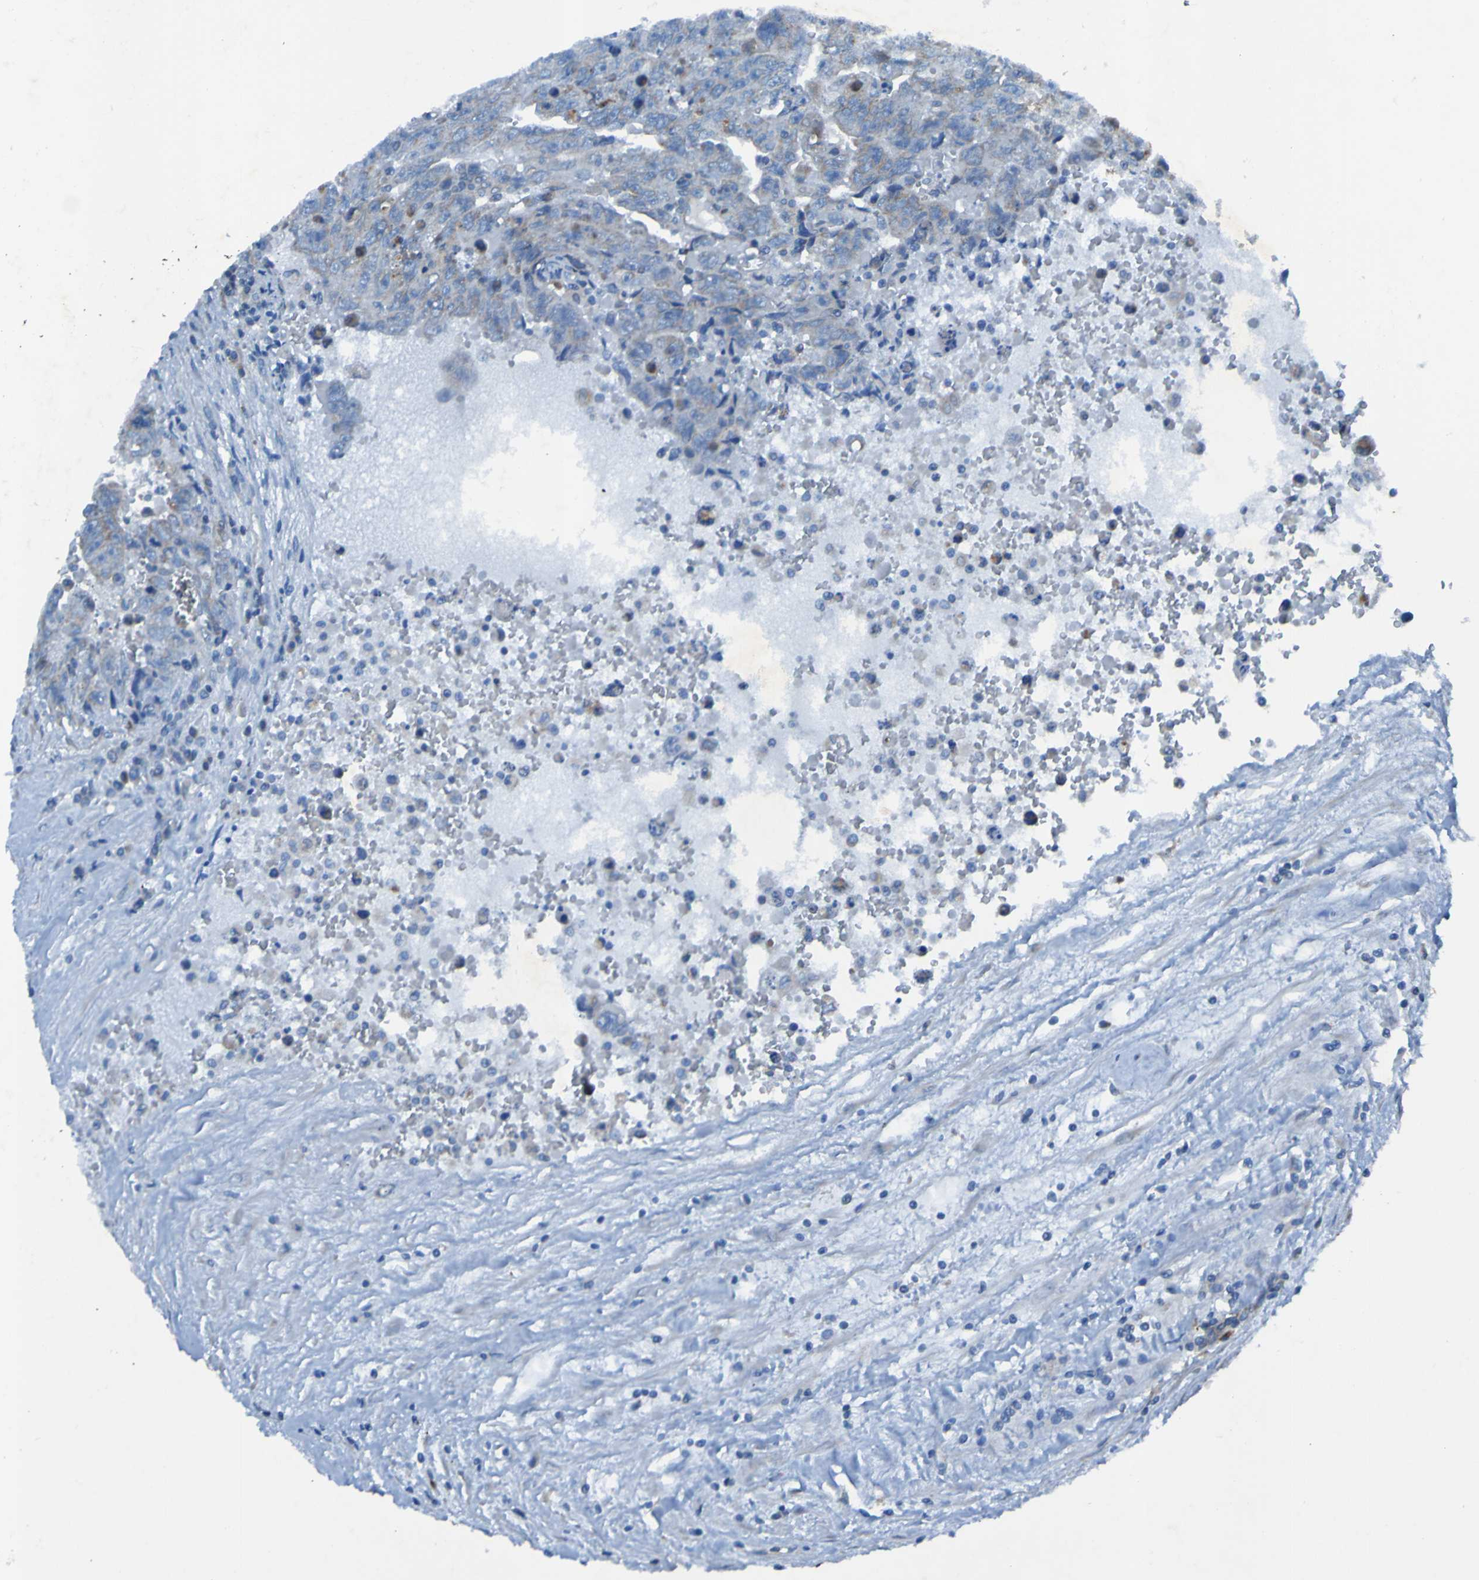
{"staining": {"intensity": "moderate", "quantity": "<25%", "location": "cytoplasmic/membranous"}, "tissue": "testis cancer", "cell_type": "Tumor cells", "image_type": "cancer", "snomed": [{"axis": "morphology", "description": "Carcinoma, Embryonal, NOS"}, {"axis": "topography", "description": "Testis"}], "caption": "Testis cancer stained for a protein exhibits moderate cytoplasmic/membranous positivity in tumor cells.", "gene": "RAB5B", "patient": {"sex": "male", "age": 28}}